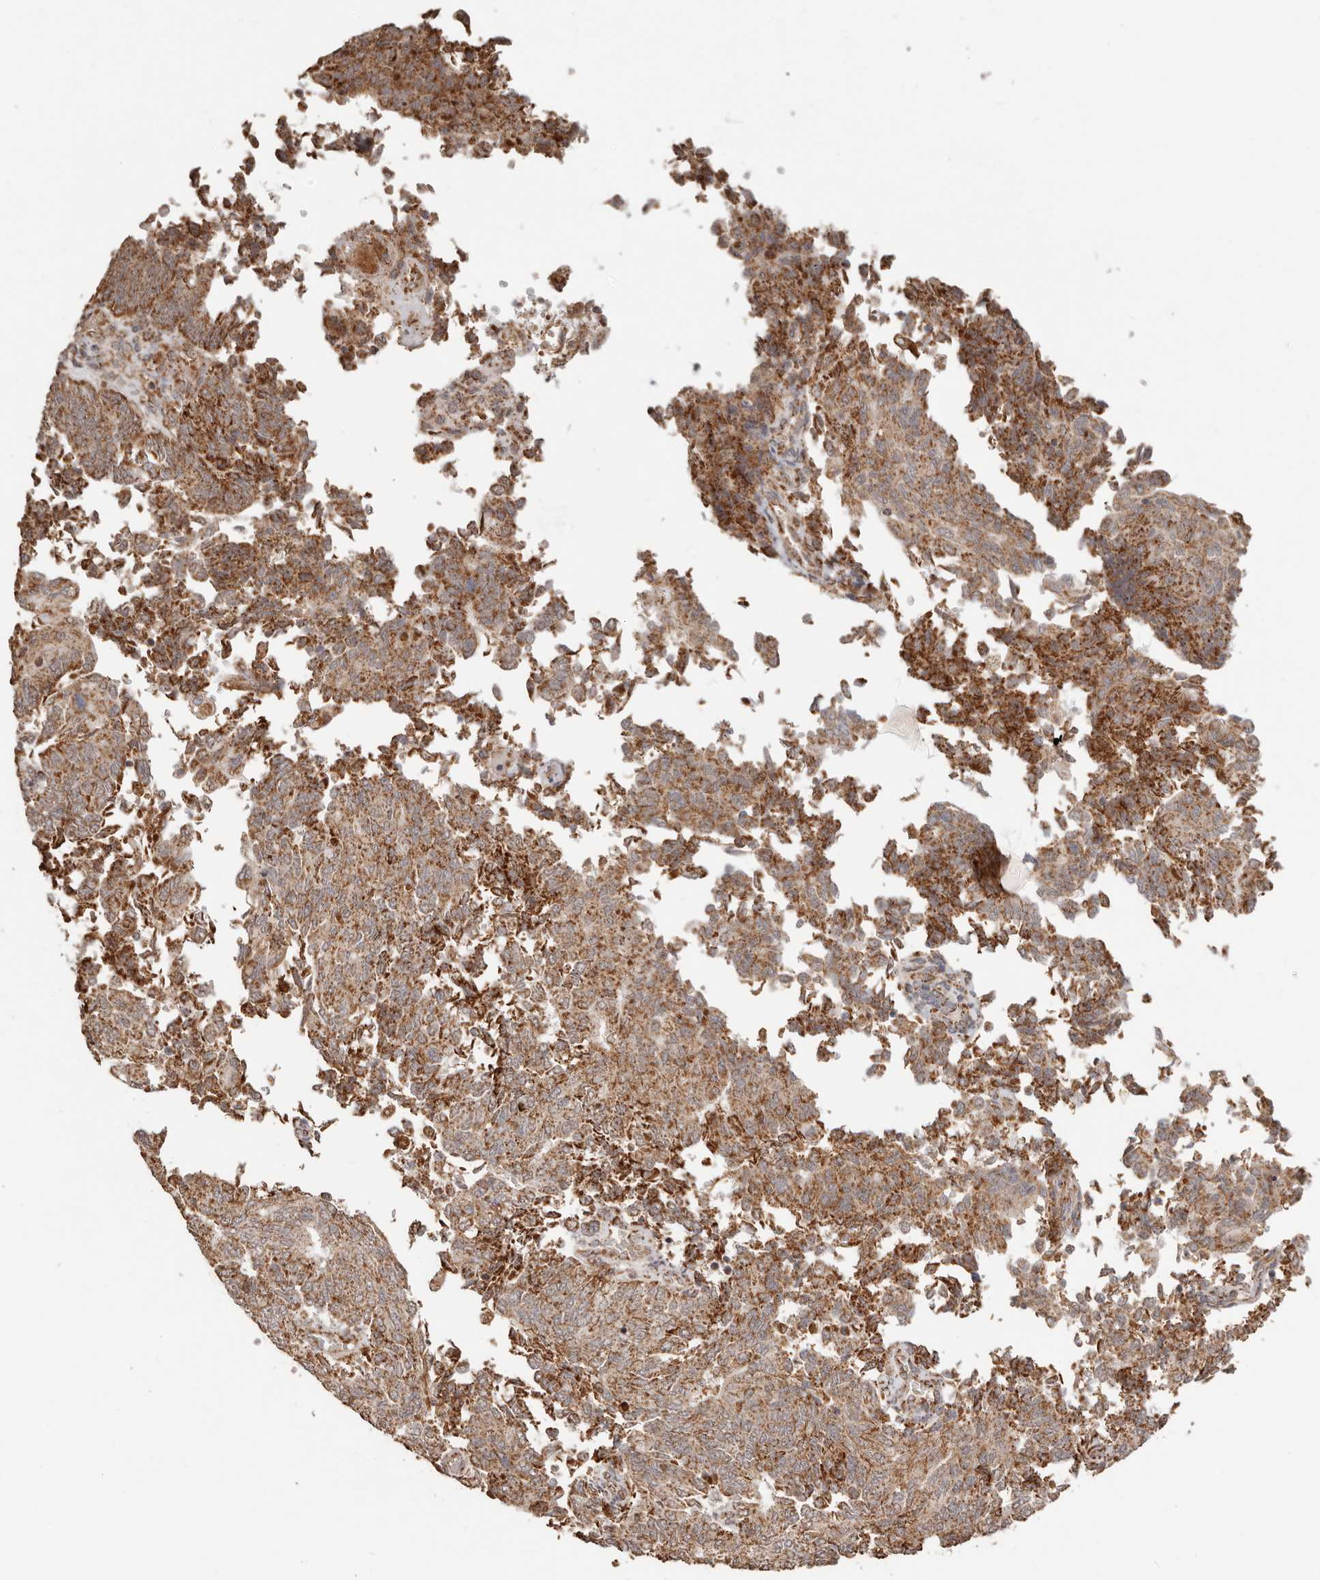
{"staining": {"intensity": "strong", "quantity": ">75%", "location": "cytoplasmic/membranous"}, "tissue": "endometrial cancer", "cell_type": "Tumor cells", "image_type": "cancer", "snomed": [{"axis": "morphology", "description": "Adenocarcinoma, NOS"}, {"axis": "topography", "description": "Endometrium"}], "caption": "IHC (DAB) staining of endometrial cancer (adenocarcinoma) shows strong cytoplasmic/membranous protein positivity in about >75% of tumor cells.", "gene": "NDUFB11", "patient": {"sex": "female", "age": 80}}